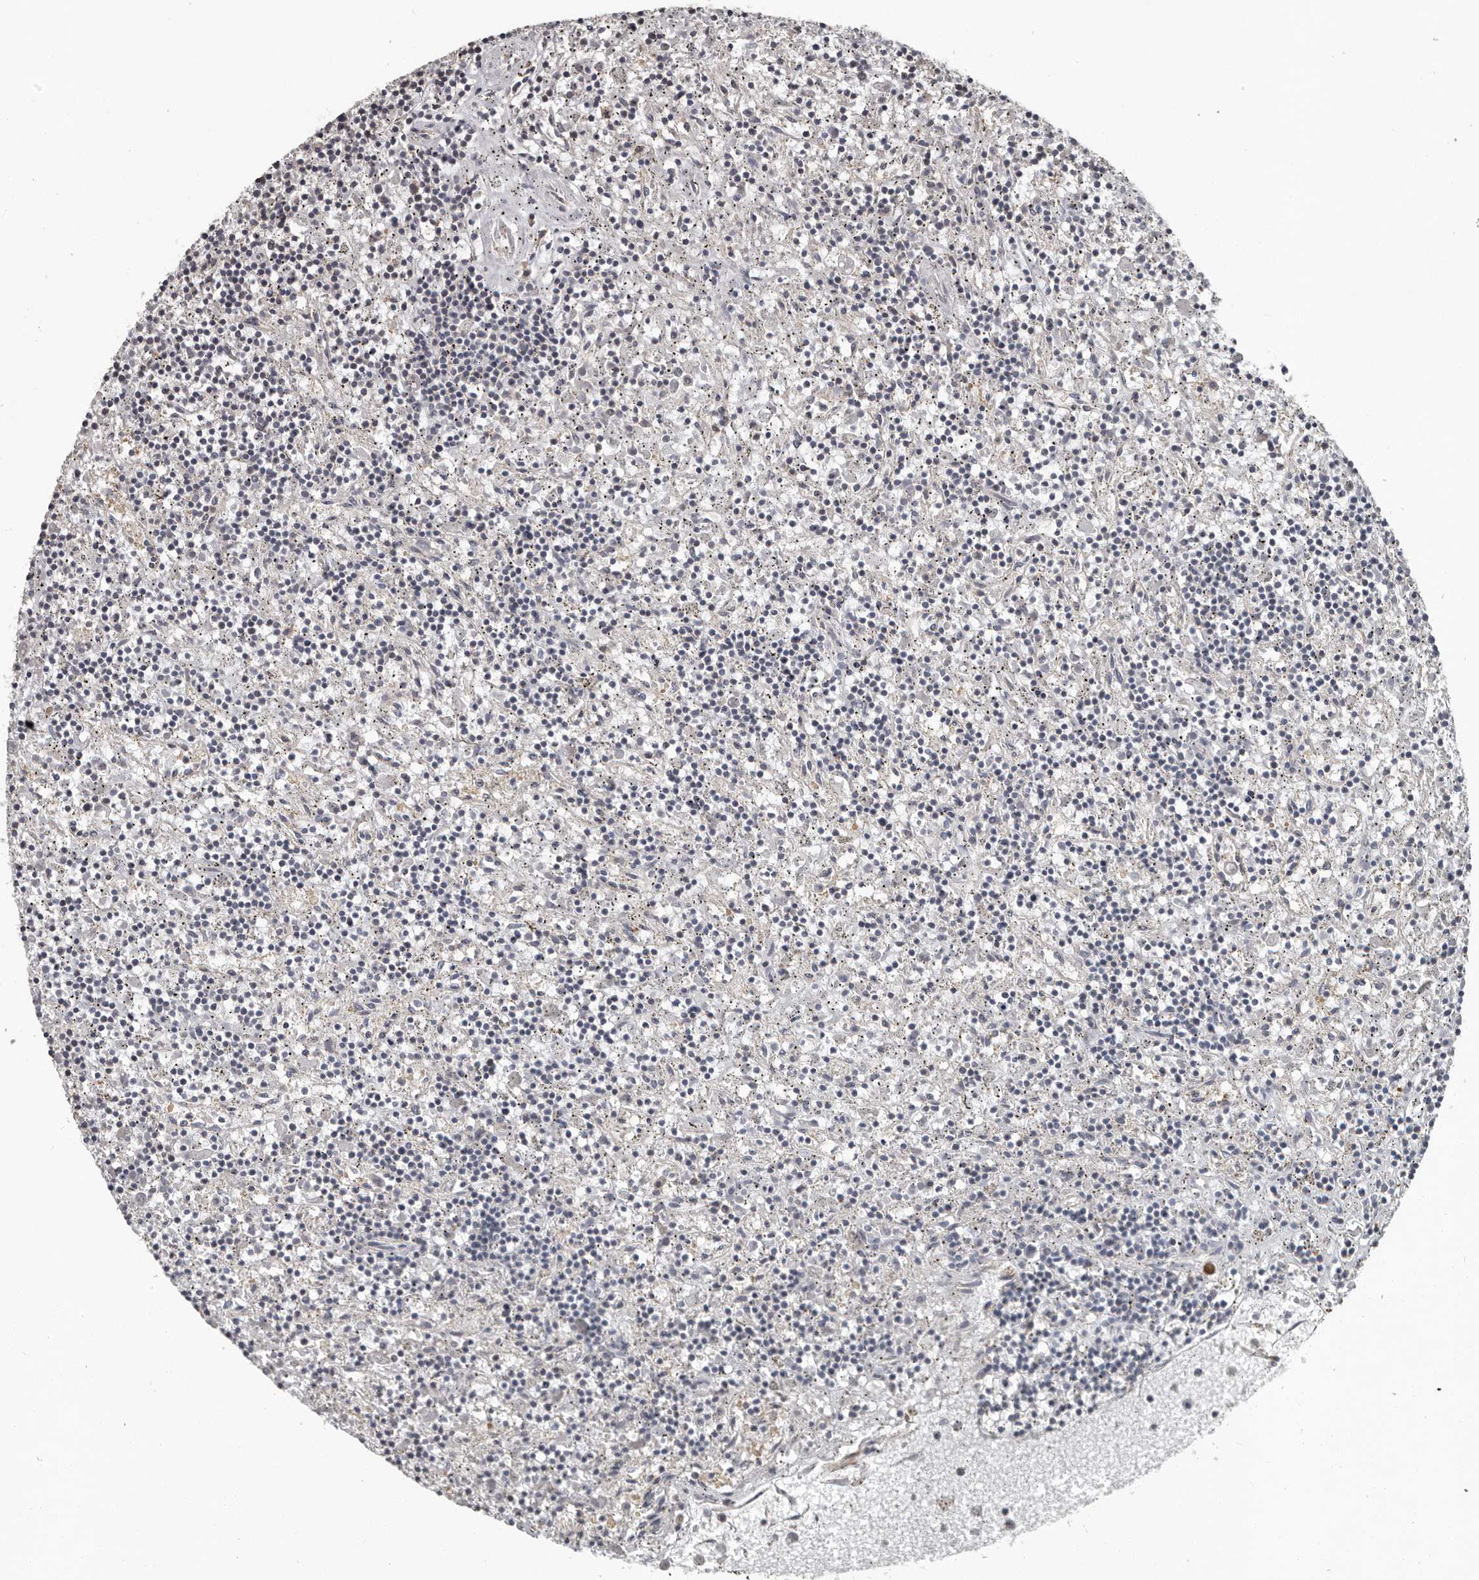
{"staining": {"intensity": "negative", "quantity": "none", "location": "none"}, "tissue": "lymphoma", "cell_type": "Tumor cells", "image_type": "cancer", "snomed": [{"axis": "morphology", "description": "Malignant lymphoma, non-Hodgkin's type, Low grade"}, {"axis": "topography", "description": "Spleen"}], "caption": "The immunohistochemistry (IHC) photomicrograph has no significant positivity in tumor cells of malignant lymphoma, non-Hodgkin's type (low-grade) tissue.", "gene": "CA6", "patient": {"sex": "male", "age": 76}}